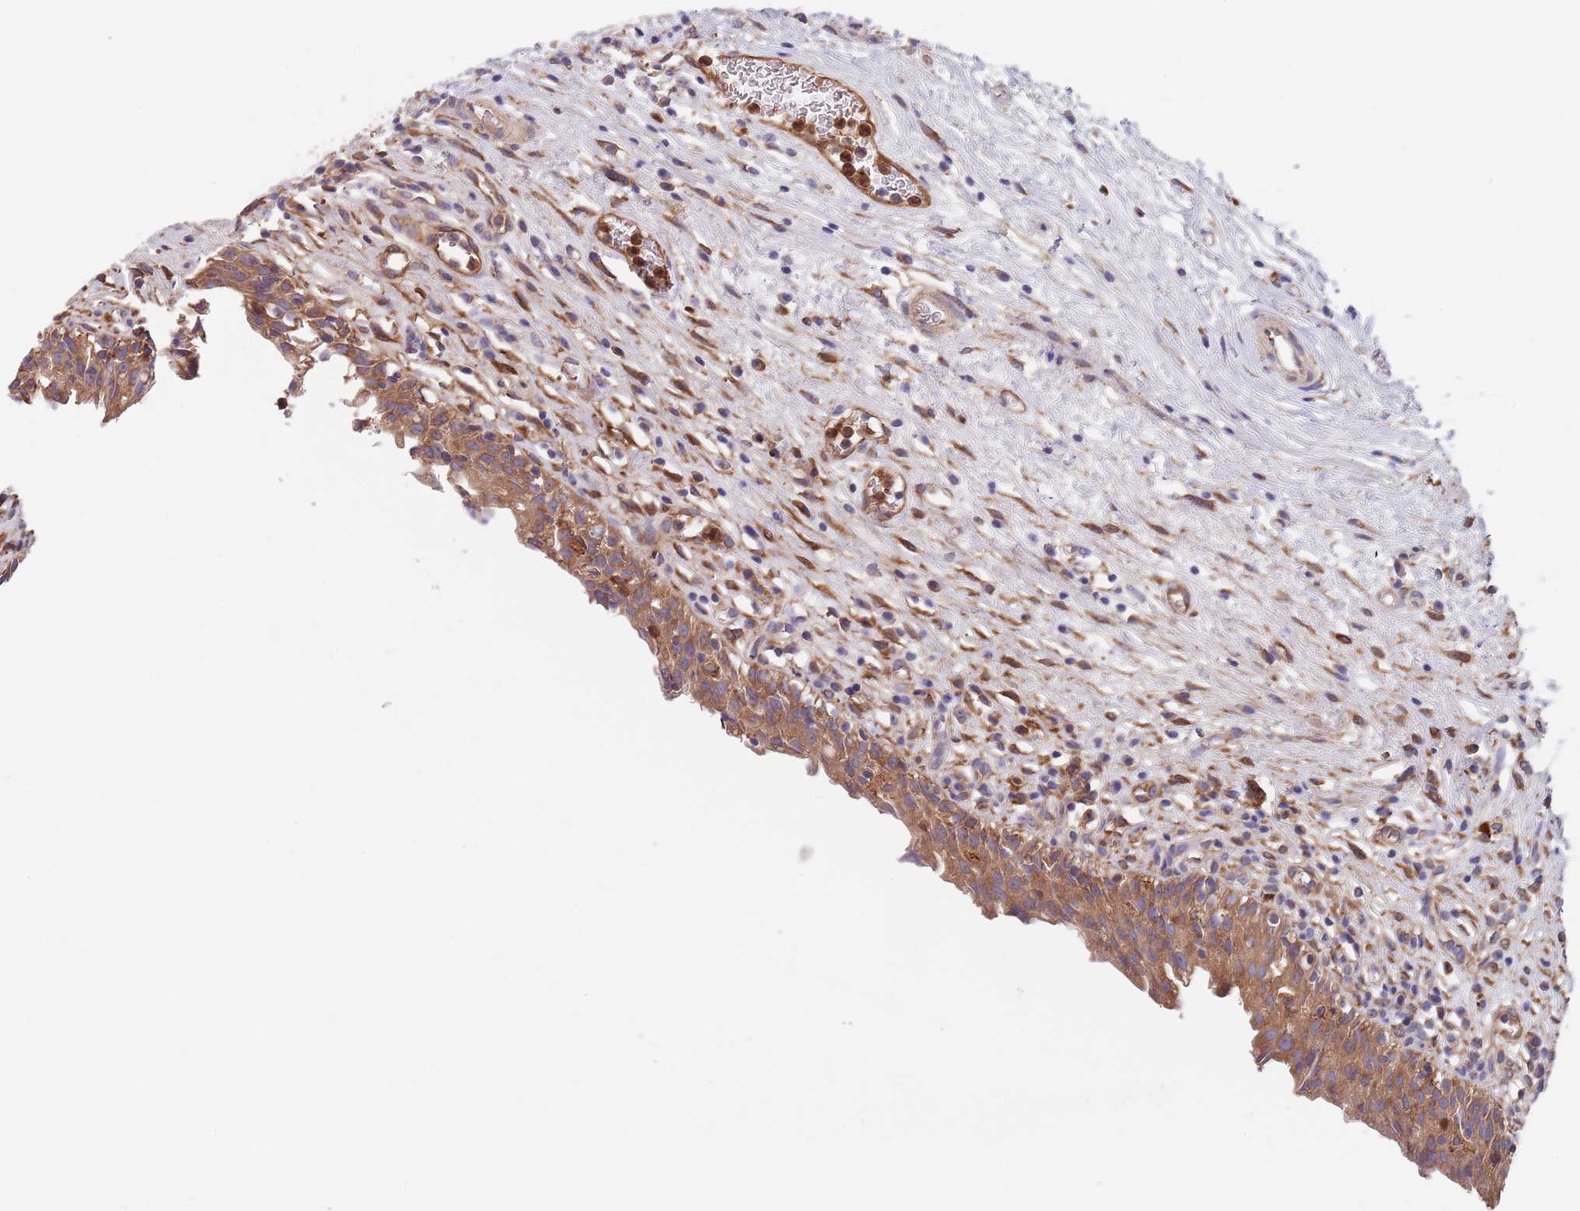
{"staining": {"intensity": "moderate", "quantity": ">75%", "location": "cytoplasmic/membranous"}, "tissue": "urinary bladder", "cell_type": "Urothelial cells", "image_type": "normal", "snomed": [{"axis": "morphology", "description": "Normal tissue, NOS"}, {"axis": "morphology", "description": "Inflammation, NOS"}, {"axis": "topography", "description": "Urinary bladder"}], "caption": "Moderate cytoplasmic/membranous positivity is appreciated in approximately >75% of urothelial cells in unremarkable urinary bladder.", "gene": "DCUN1D3", "patient": {"sex": "male", "age": 63}}